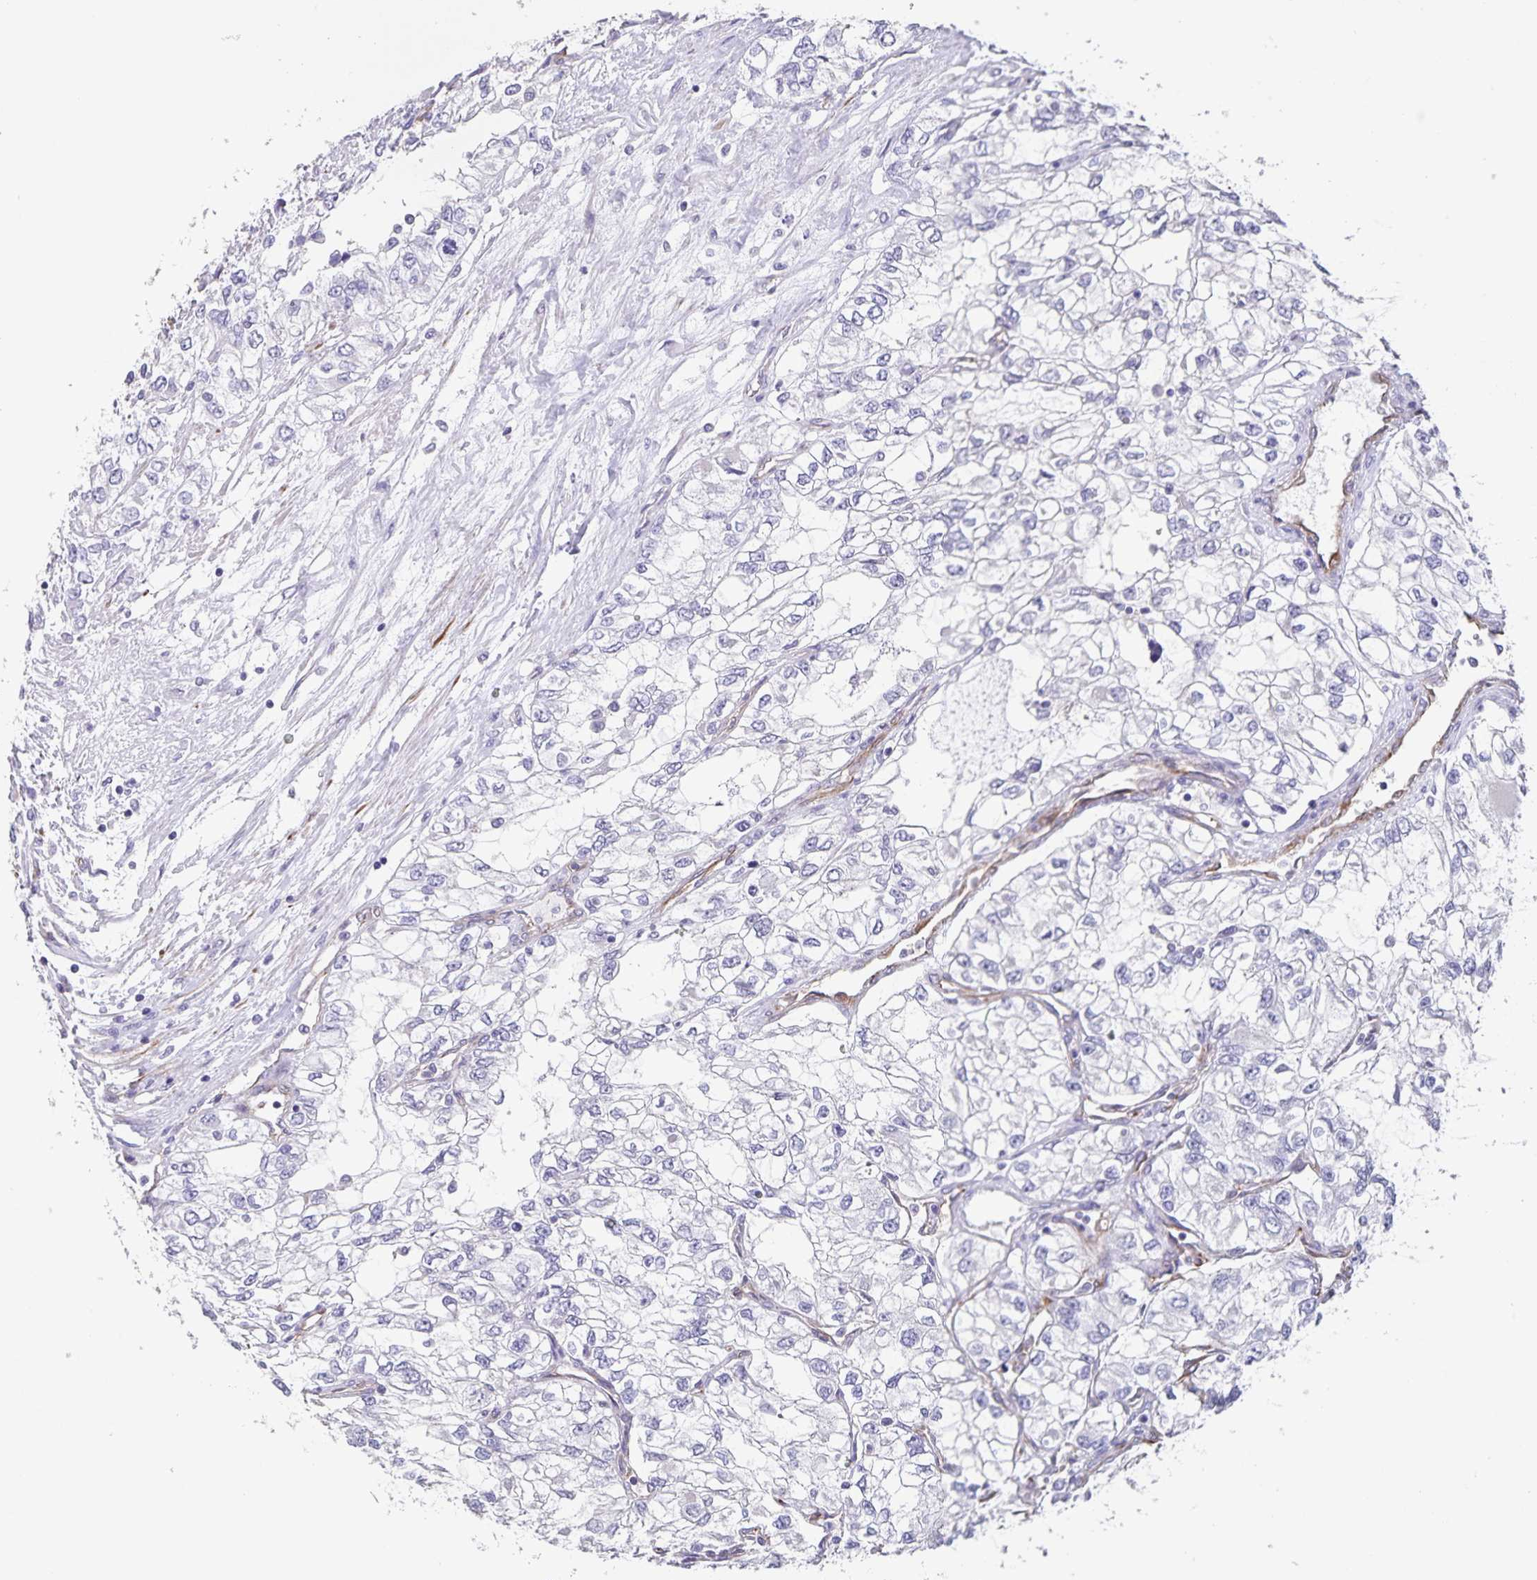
{"staining": {"intensity": "negative", "quantity": "none", "location": "none"}, "tissue": "renal cancer", "cell_type": "Tumor cells", "image_type": "cancer", "snomed": [{"axis": "morphology", "description": "Adenocarcinoma, NOS"}, {"axis": "topography", "description": "Kidney"}], "caption": "This is an IHC image of adenocarcinoma (renal). There is no staining in tumor cells.", "gene": "SYNM", "patient": {"sex": "female", "age": 59}}